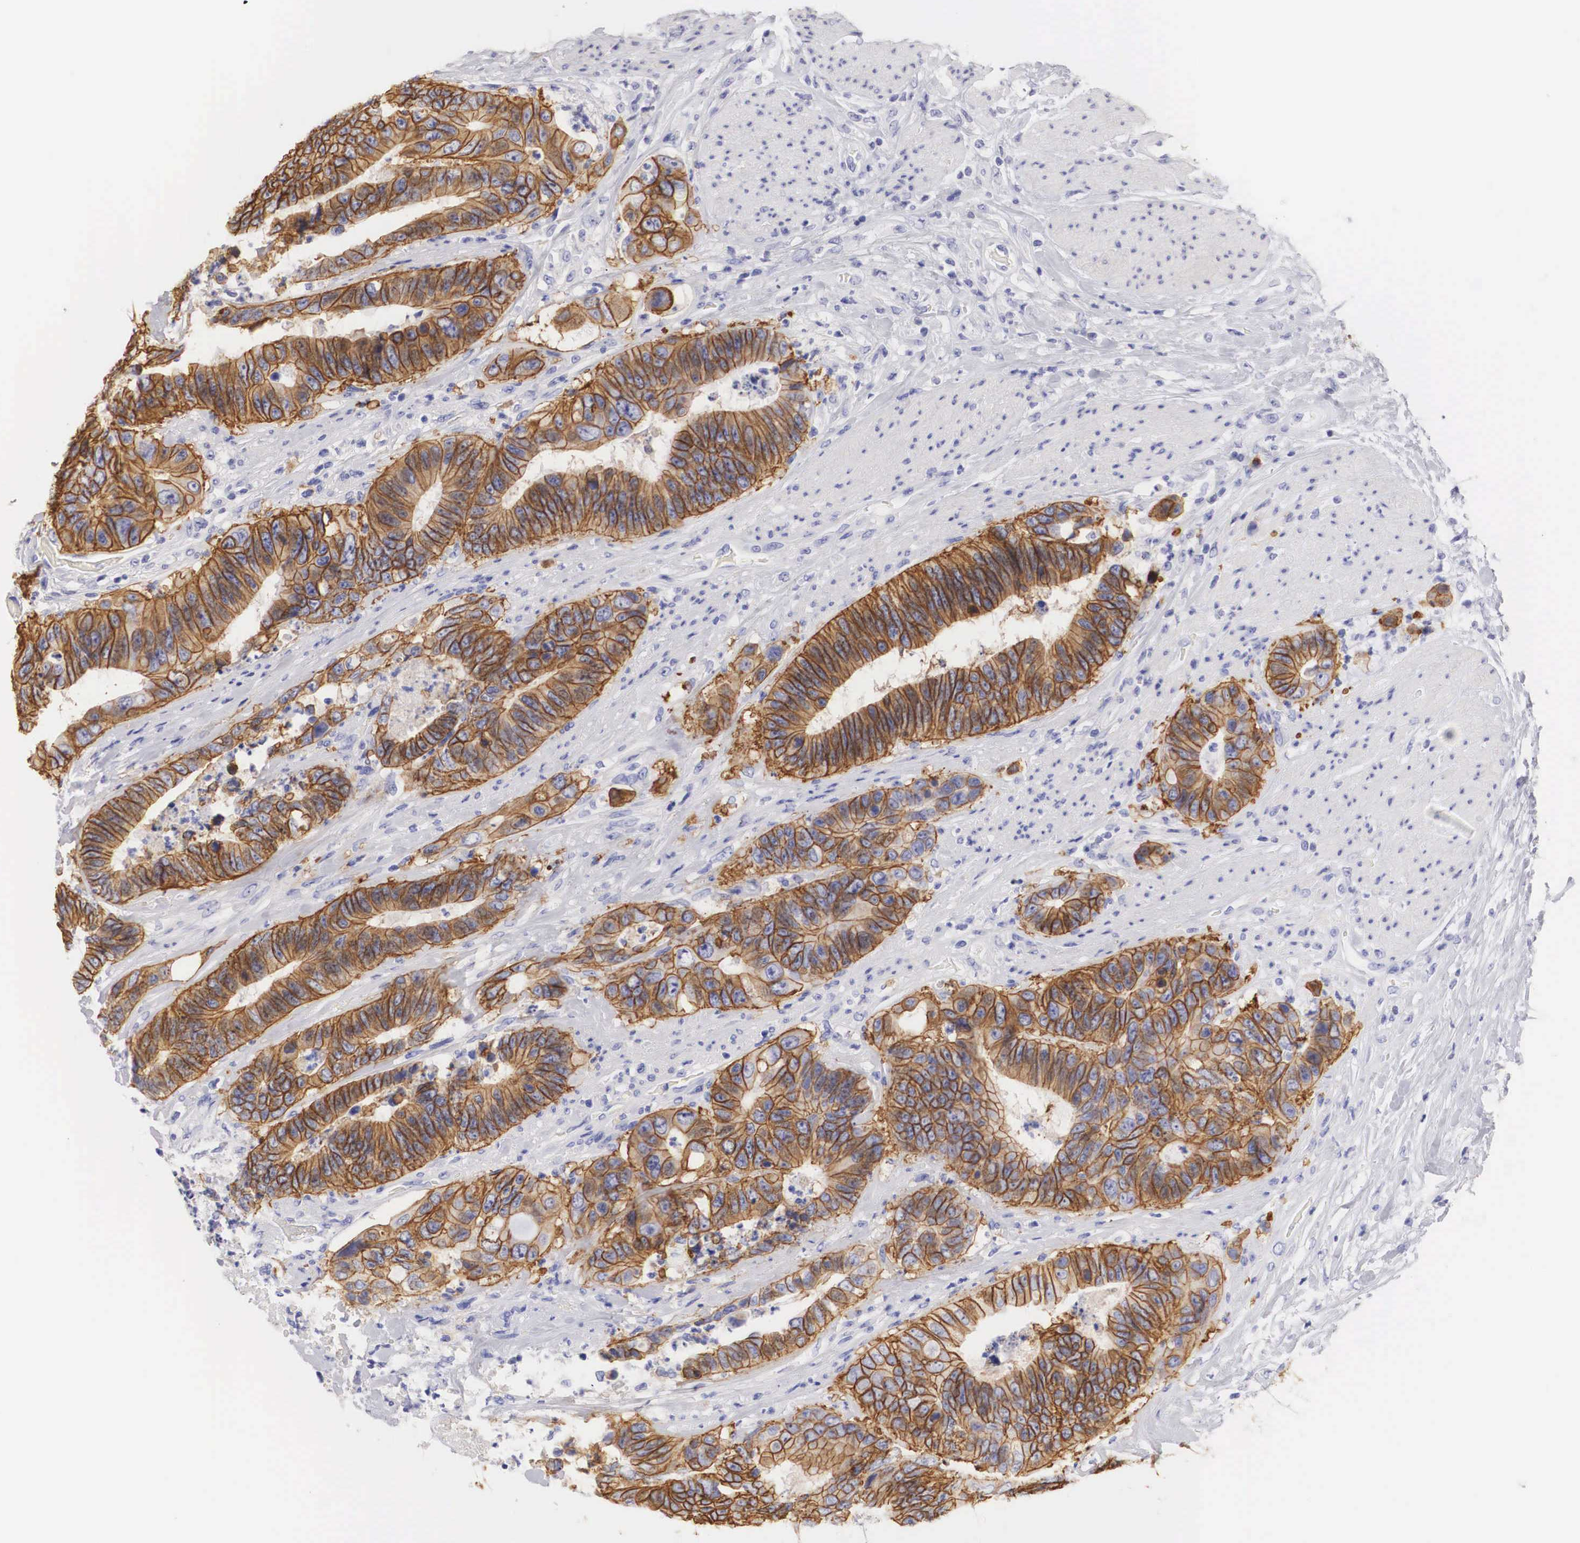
{"staining": {"intensity": "strong", "quantity": ">75%", "location": "cytoplasmic/membranous"}, "tissue": "colorectal cancer", "cell_type": "Tumor cells", "image_type": "cancer", "snomed": [{"axis": "morphology", "description": "Adenocarcinoma, NOS"}, {"axis": "topography", "description": "Rectum"}], "caption": "A high-resolution histopathology image shows immunohistochemistry staining of colorectal cancer (adenocarcinoma), which shows strong cytoplasmic/membranous positivity in approximately >75% of tumor cells.", "gene": "ERBB2", "patient": {"sex": "female", "age": 65}}